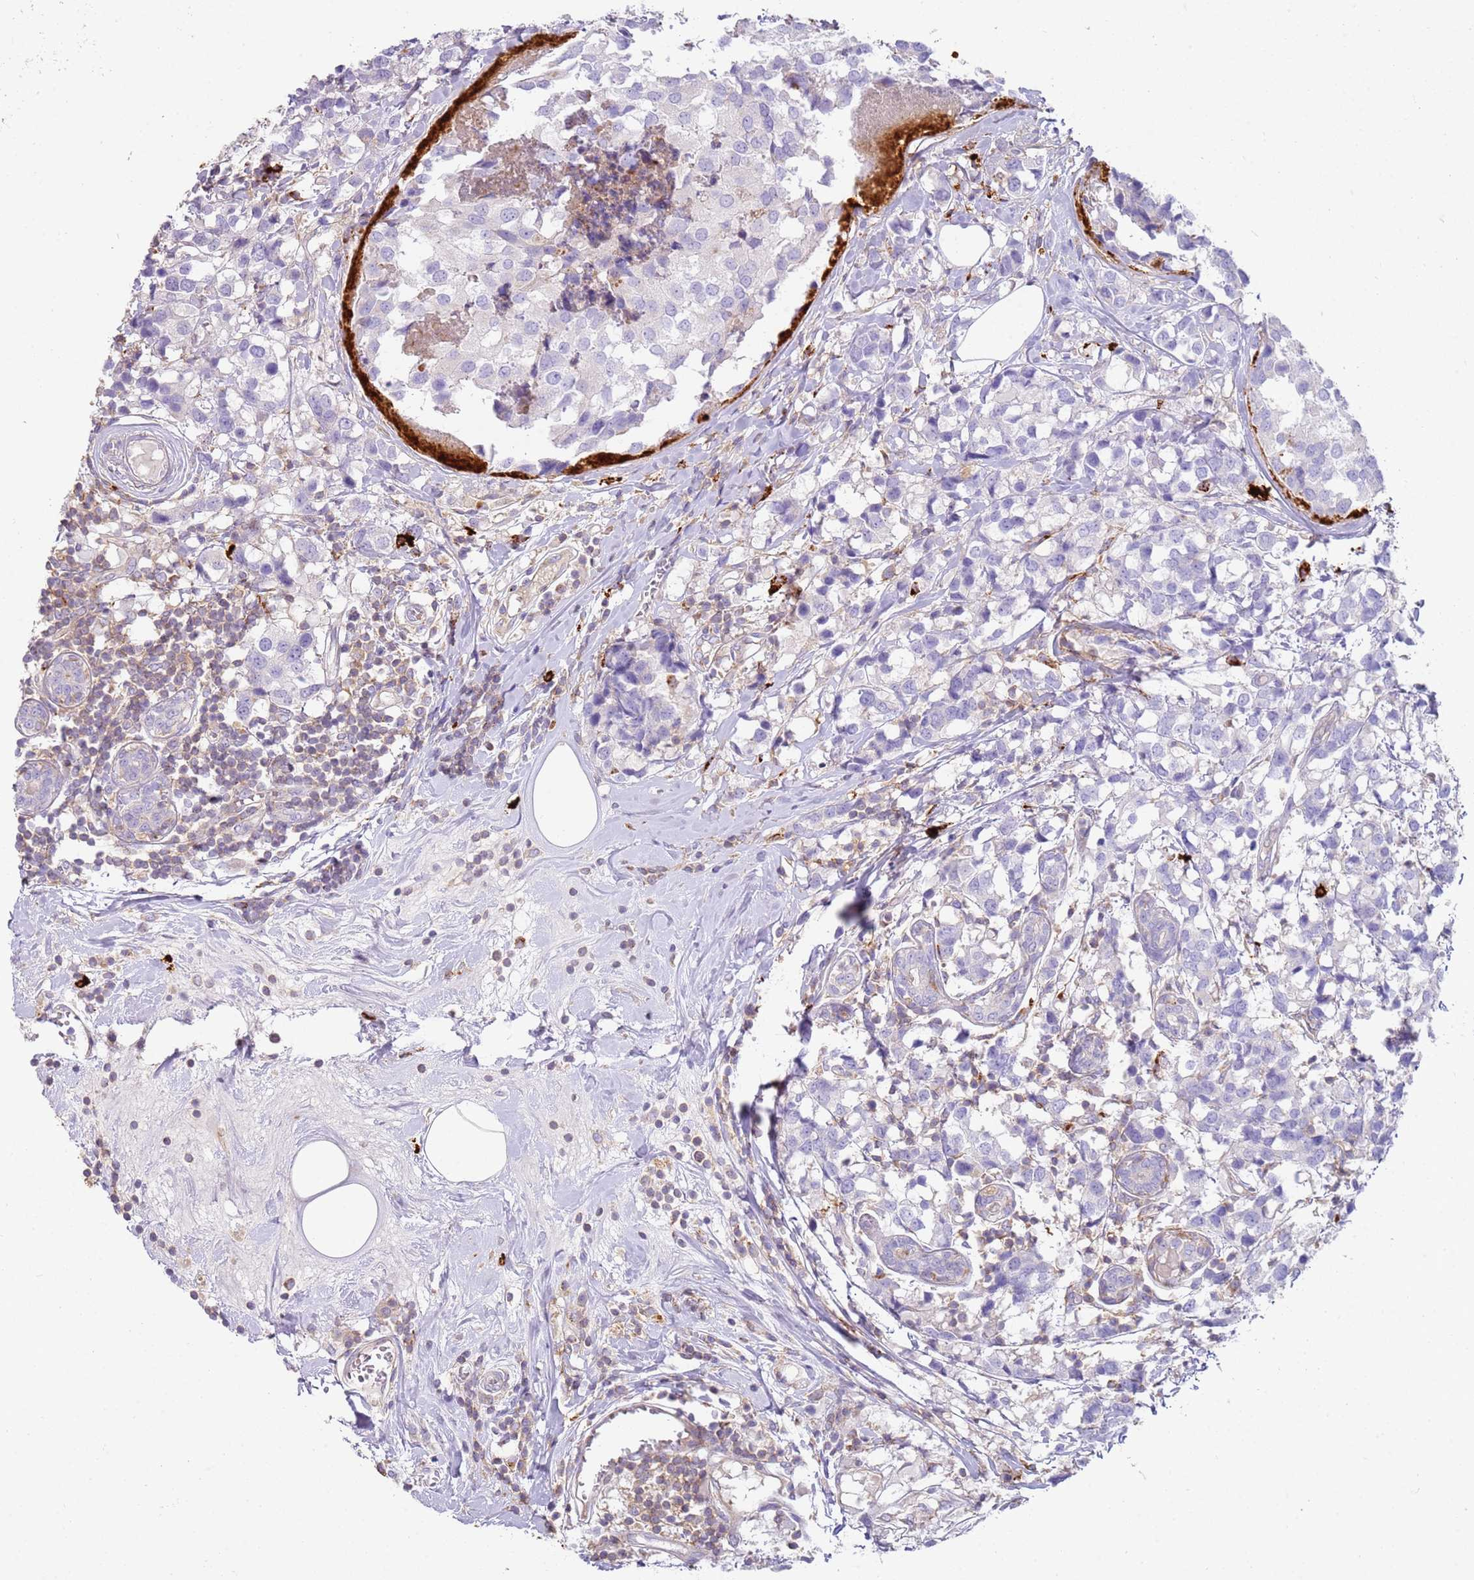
{"staining": {"intensity": "negative", "quantity": "none", "location": "none"}, "tissue": "breast cancer", "cell_type": "Tumor cells", "image_type": "cancer", "snomed": [{"axis": "morphology", "description": "Lobular carcinoma"}, {"axis": "topography", "description": "Breast"}], "caption": "Photomicrograph shows no protein positivity in tumor cells of breast cancer tissue.", "gene": "FPR1", "patient": {"sex": "female", "age": 59}}